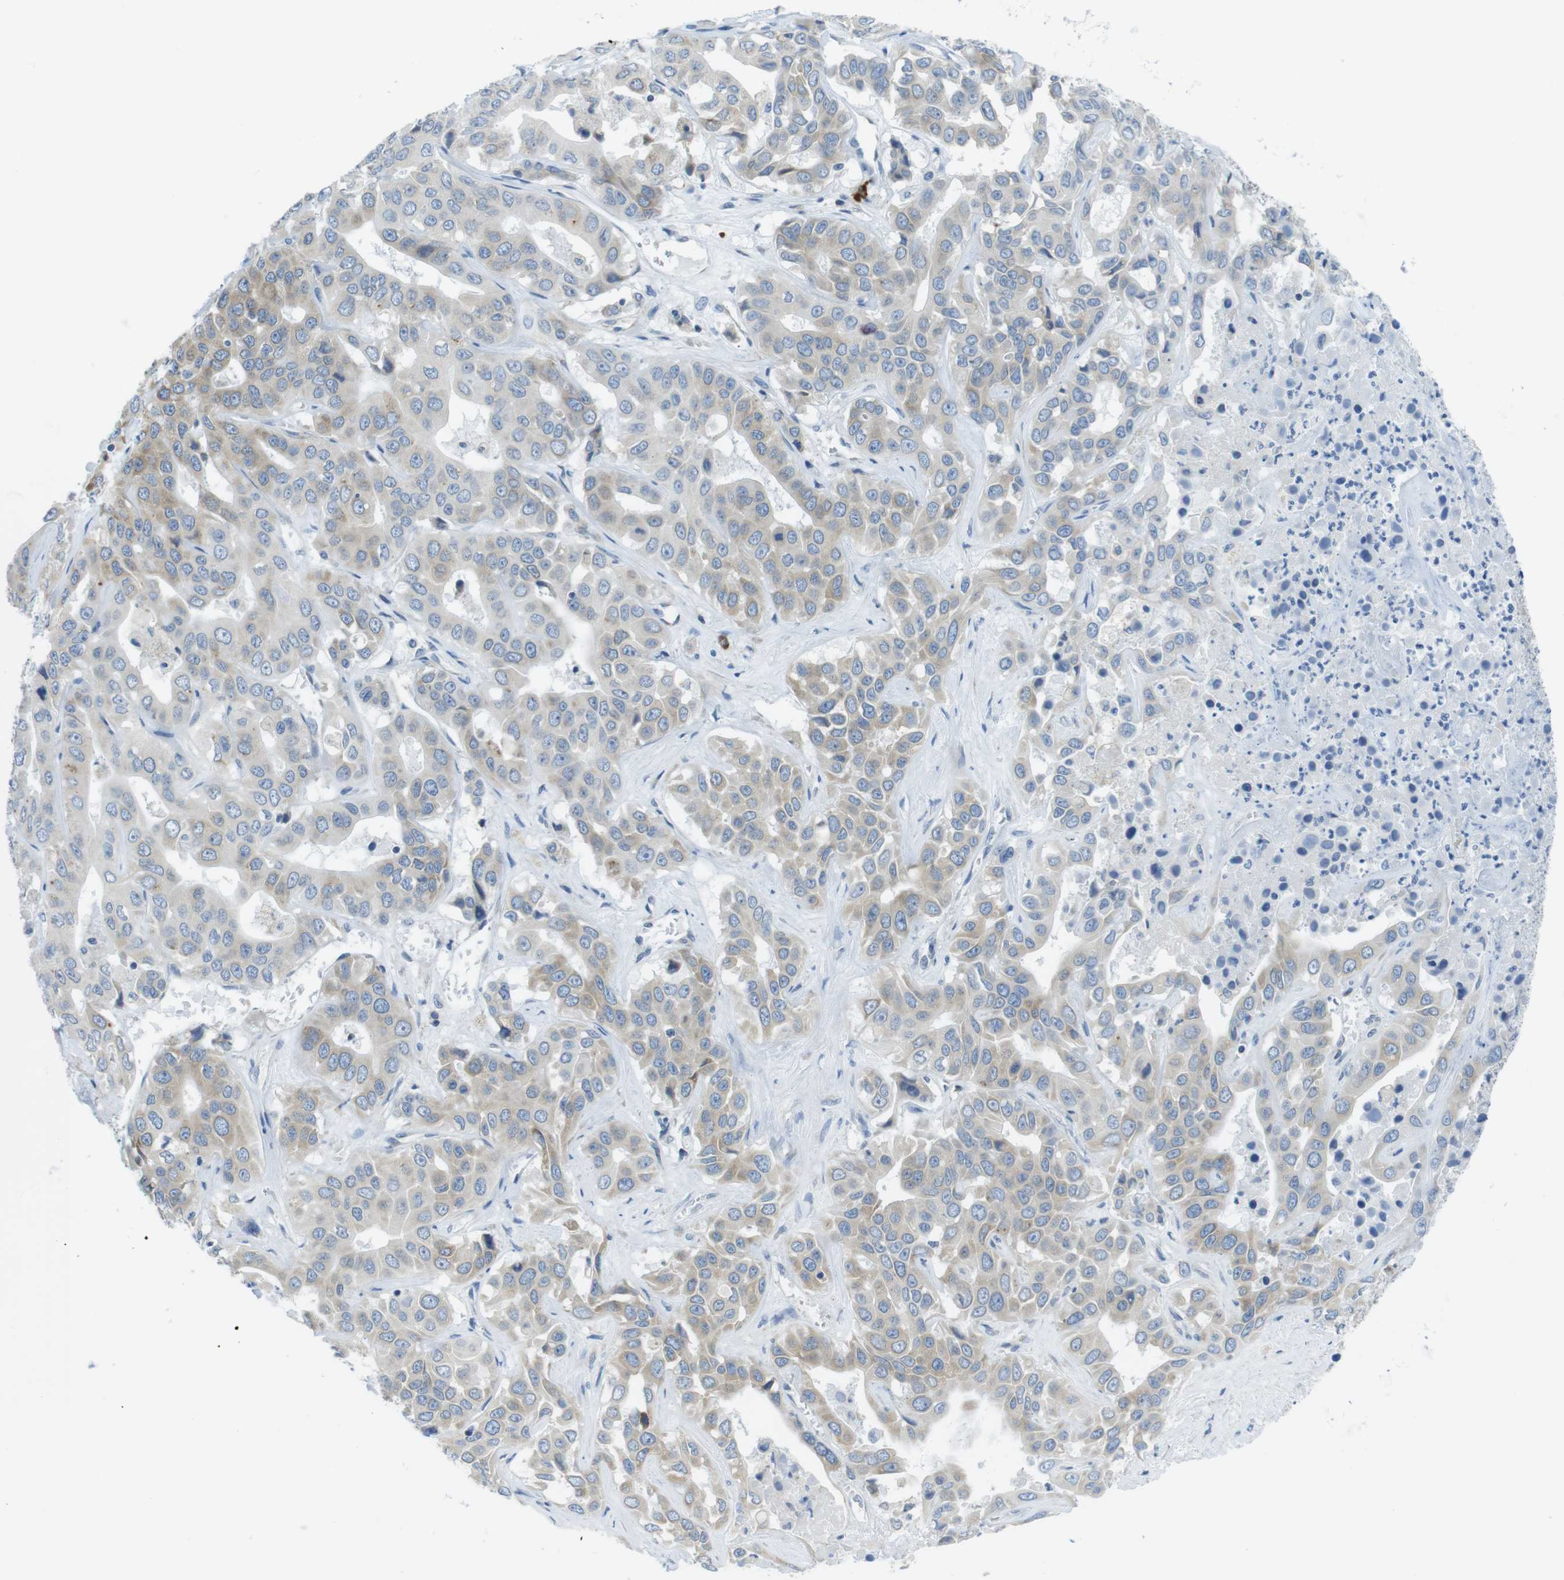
{"staining": {"intensity": "weak", "quantity": ">75%", "location": "cytoplasmic/membranous"}, "tissue": "liver cancer", "cell_type": "Tumor cells", "image_type": "cancer", "snomed": [{"axis": "morphology", "description": "Cholangiocarcinoma"}, {"axis": "topography", "description": "Liver"}], "caption": "The photomicrograph demonstrates immunohistochemical staining of liver cholangiocarcinoma. There is weak cytoplasmic/membranous expression is identified in approximately >75% of tumor cells. (DAB (3,3'-diaminobenzidine) = brown stain, brightfield microscopy at high magnification).", "gene": "CLPTM1L", "patient": {"sex": "female", "age": 52}}